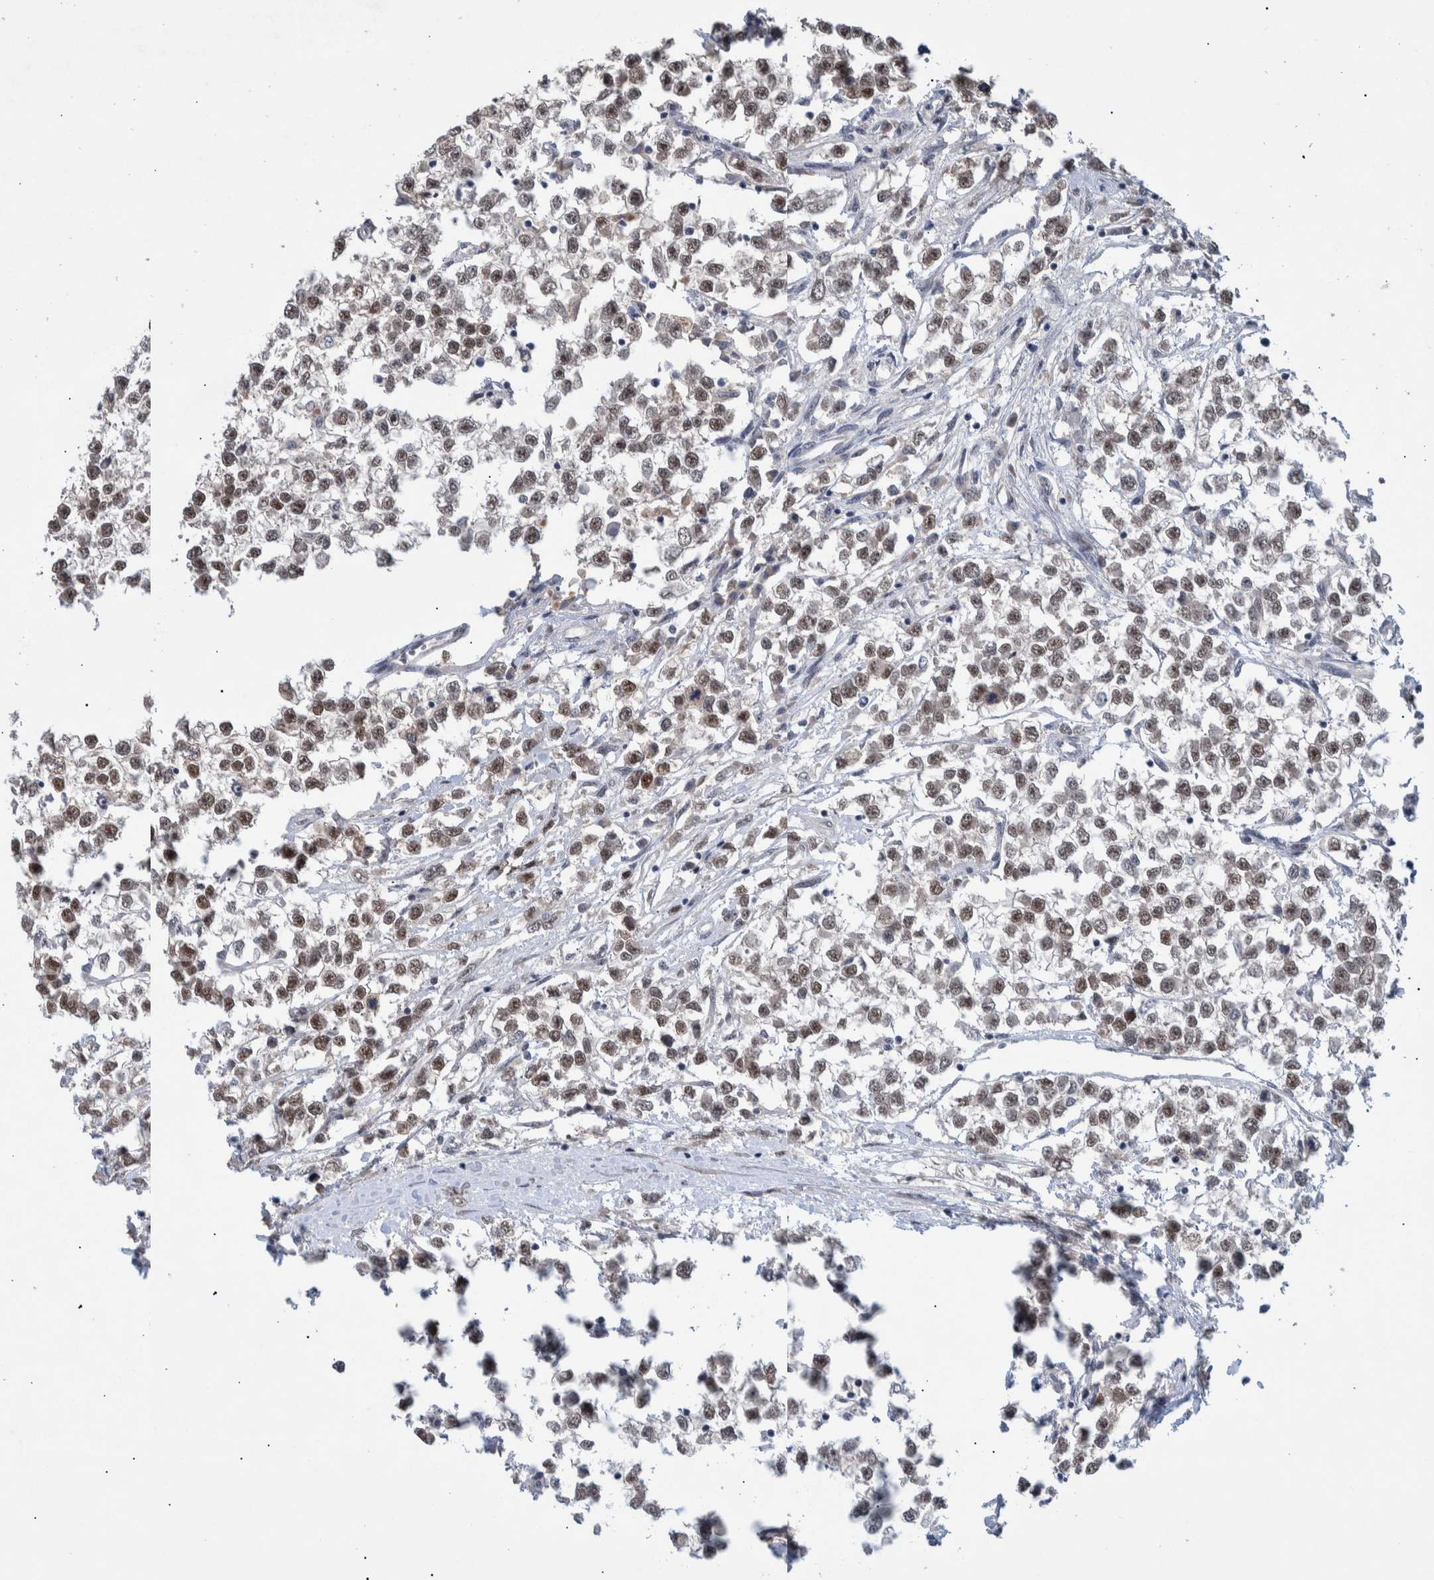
{"staining": {"intensity": "weak", "quantity": ">75%", "location": "nuclear"}, "tissue": "testis cancer", "cell_type": "Tumor cells", "image_type": "cancer", "snomed": [{"axis": "morphology", "description": "Seminoma, NOS"}, {"axis": "morphology", "description": "Carcinoma, Embryonal, NOS"}, {"axis": "topography", "description": "Testis"}], "caption": "Testis cancer (seminoma) tissue exhibits weak nuclear expression in approximately >75% of tumor cells (DAB (3,3'-diaminobenzidine) = brown stain, brightfield microscopy at high magnification).", "gene": "ESRP1", "patient": {"sex": "male", "age": 51}}